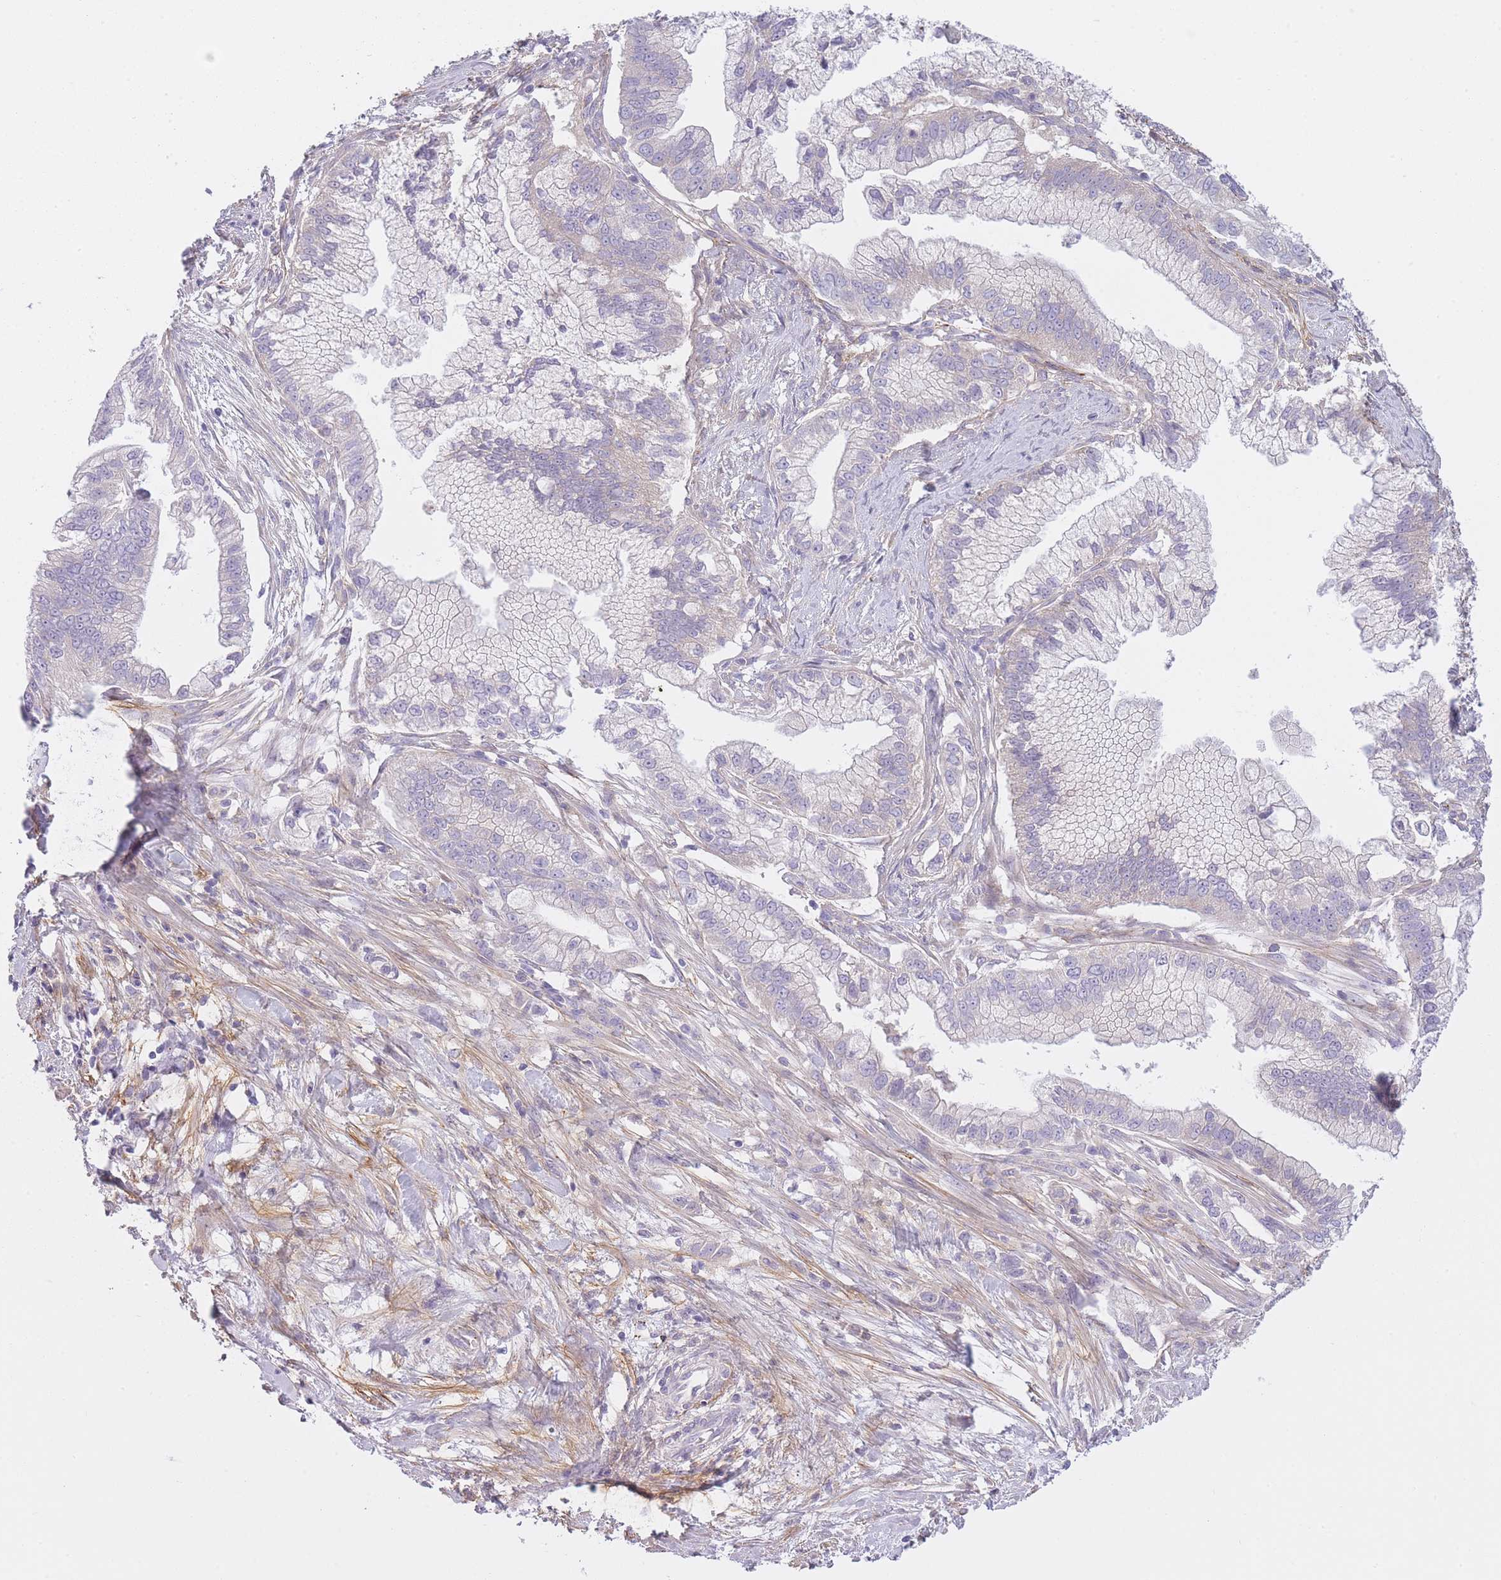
{"staining": {"intensity": "negative", "quantity": "none", "location": "none"}, "tissue": "pancreatic cancer", "cell_type": "Tumor cells", "image_type": "cancer", "snomed": [{"axis": "morphology", "description": "Adenocarcinoma, NOS"}, {"axis": "topography", "description": "Pancreas"}], "caption": "Immunohistochemistry (IHC) photomicrograph of neoplastic tissue: human adenocarcinoma (pancreatic) stained with DAB (3,3'-diaminobenzidine) exhibits no significant protein positivity in tumor cells.", "gene": "AP3M2", "patient": {"sex": "male", "age": 70}}